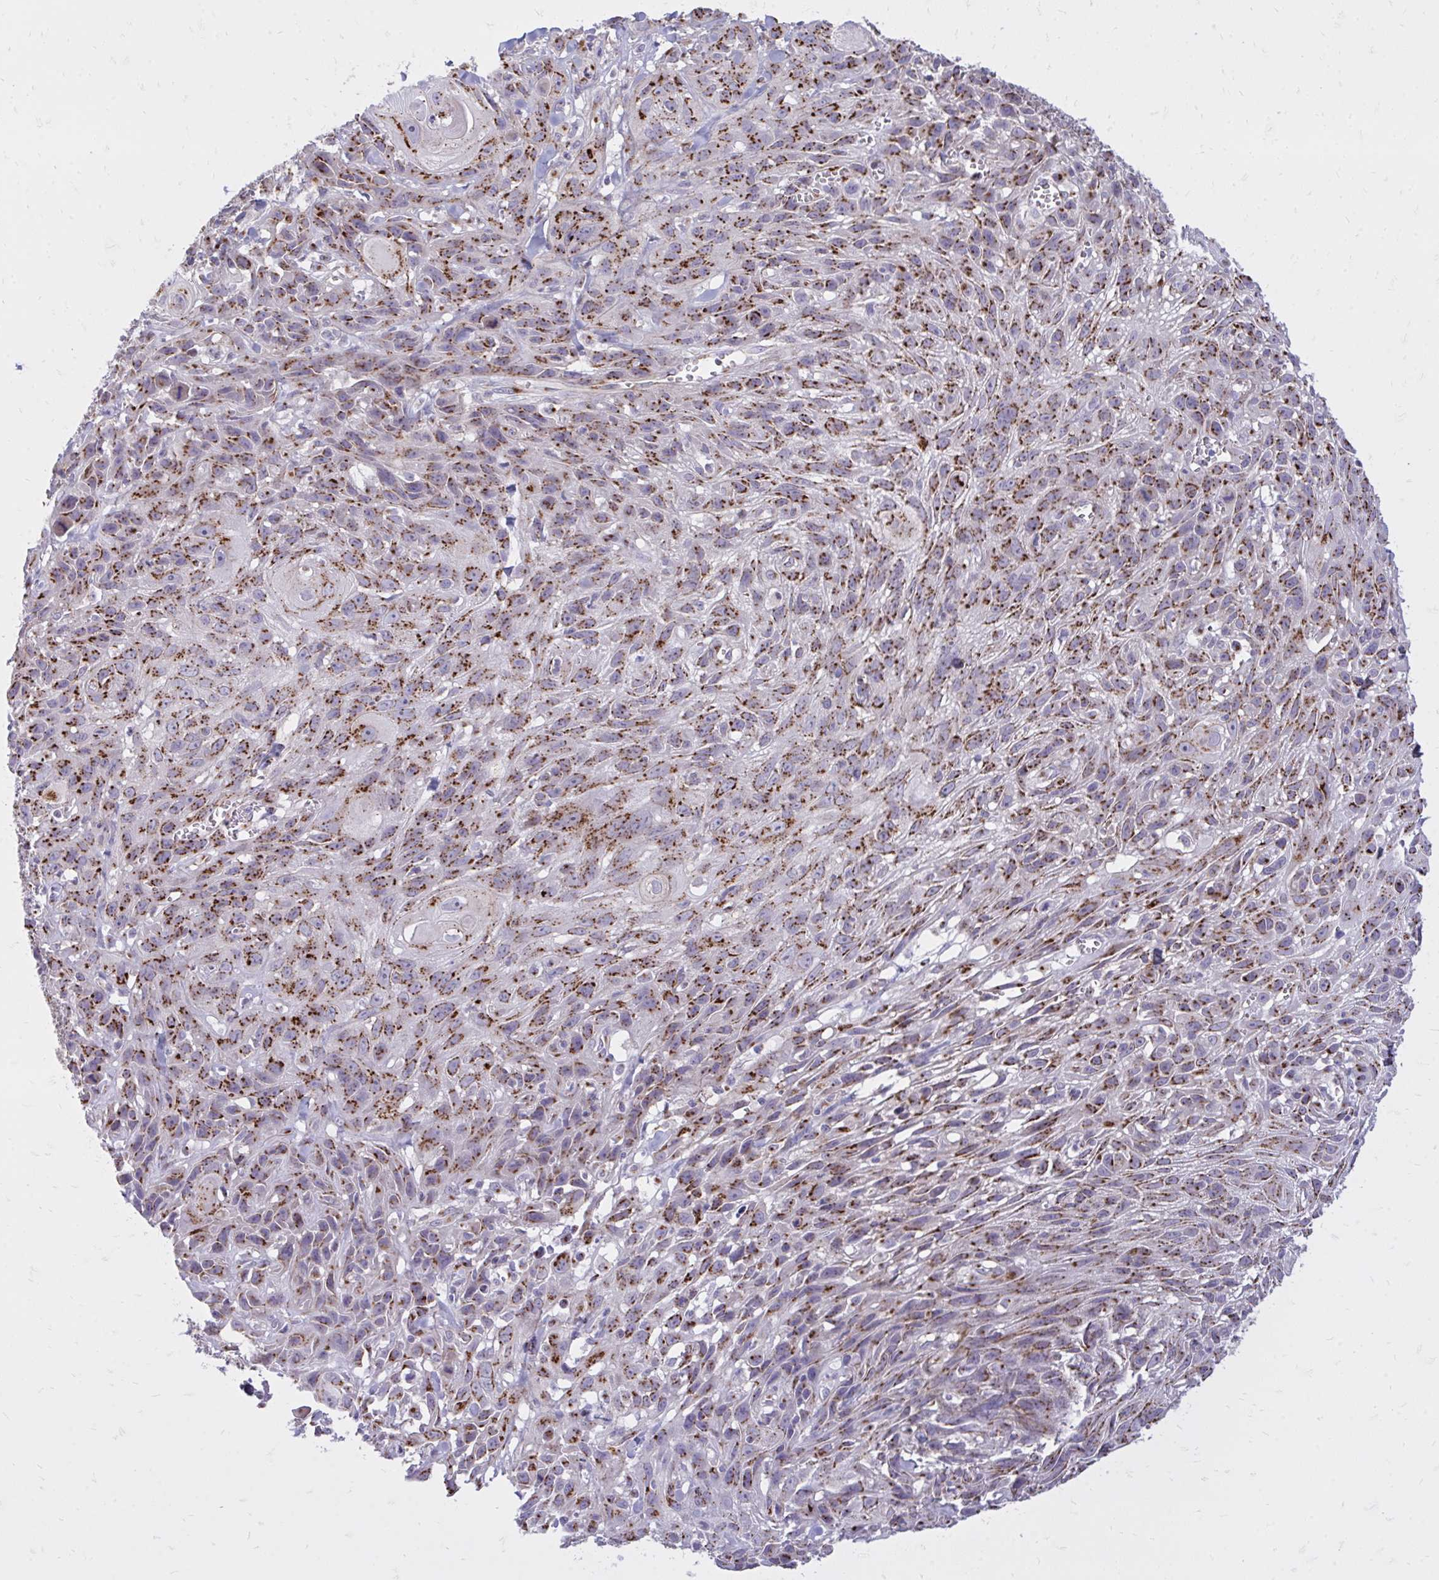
{"staining": {"intensity": "strong", "quantity": ">75%", "location": "cytoplasmic/membranous"}, "tissue": "skin cancer", "cell_type": "Tumor cells", "image_type": "cancer", "snomed": [{"axis": "morphology", "description": "Squamous cell carcinoma, NOS"}, {"axis": "topography", "description": "Skin"}, {"axis": "topography", "description": "Vulva"}], "caption": "Skin squamous cell carcinoma was stained to show a protein in brown. There is high levels of strong cytoplasmic/membranous expression in approximately >75% of tumor cells.", "gene": "RAB6B", "patient": {"sex": "female", "age": 83}}